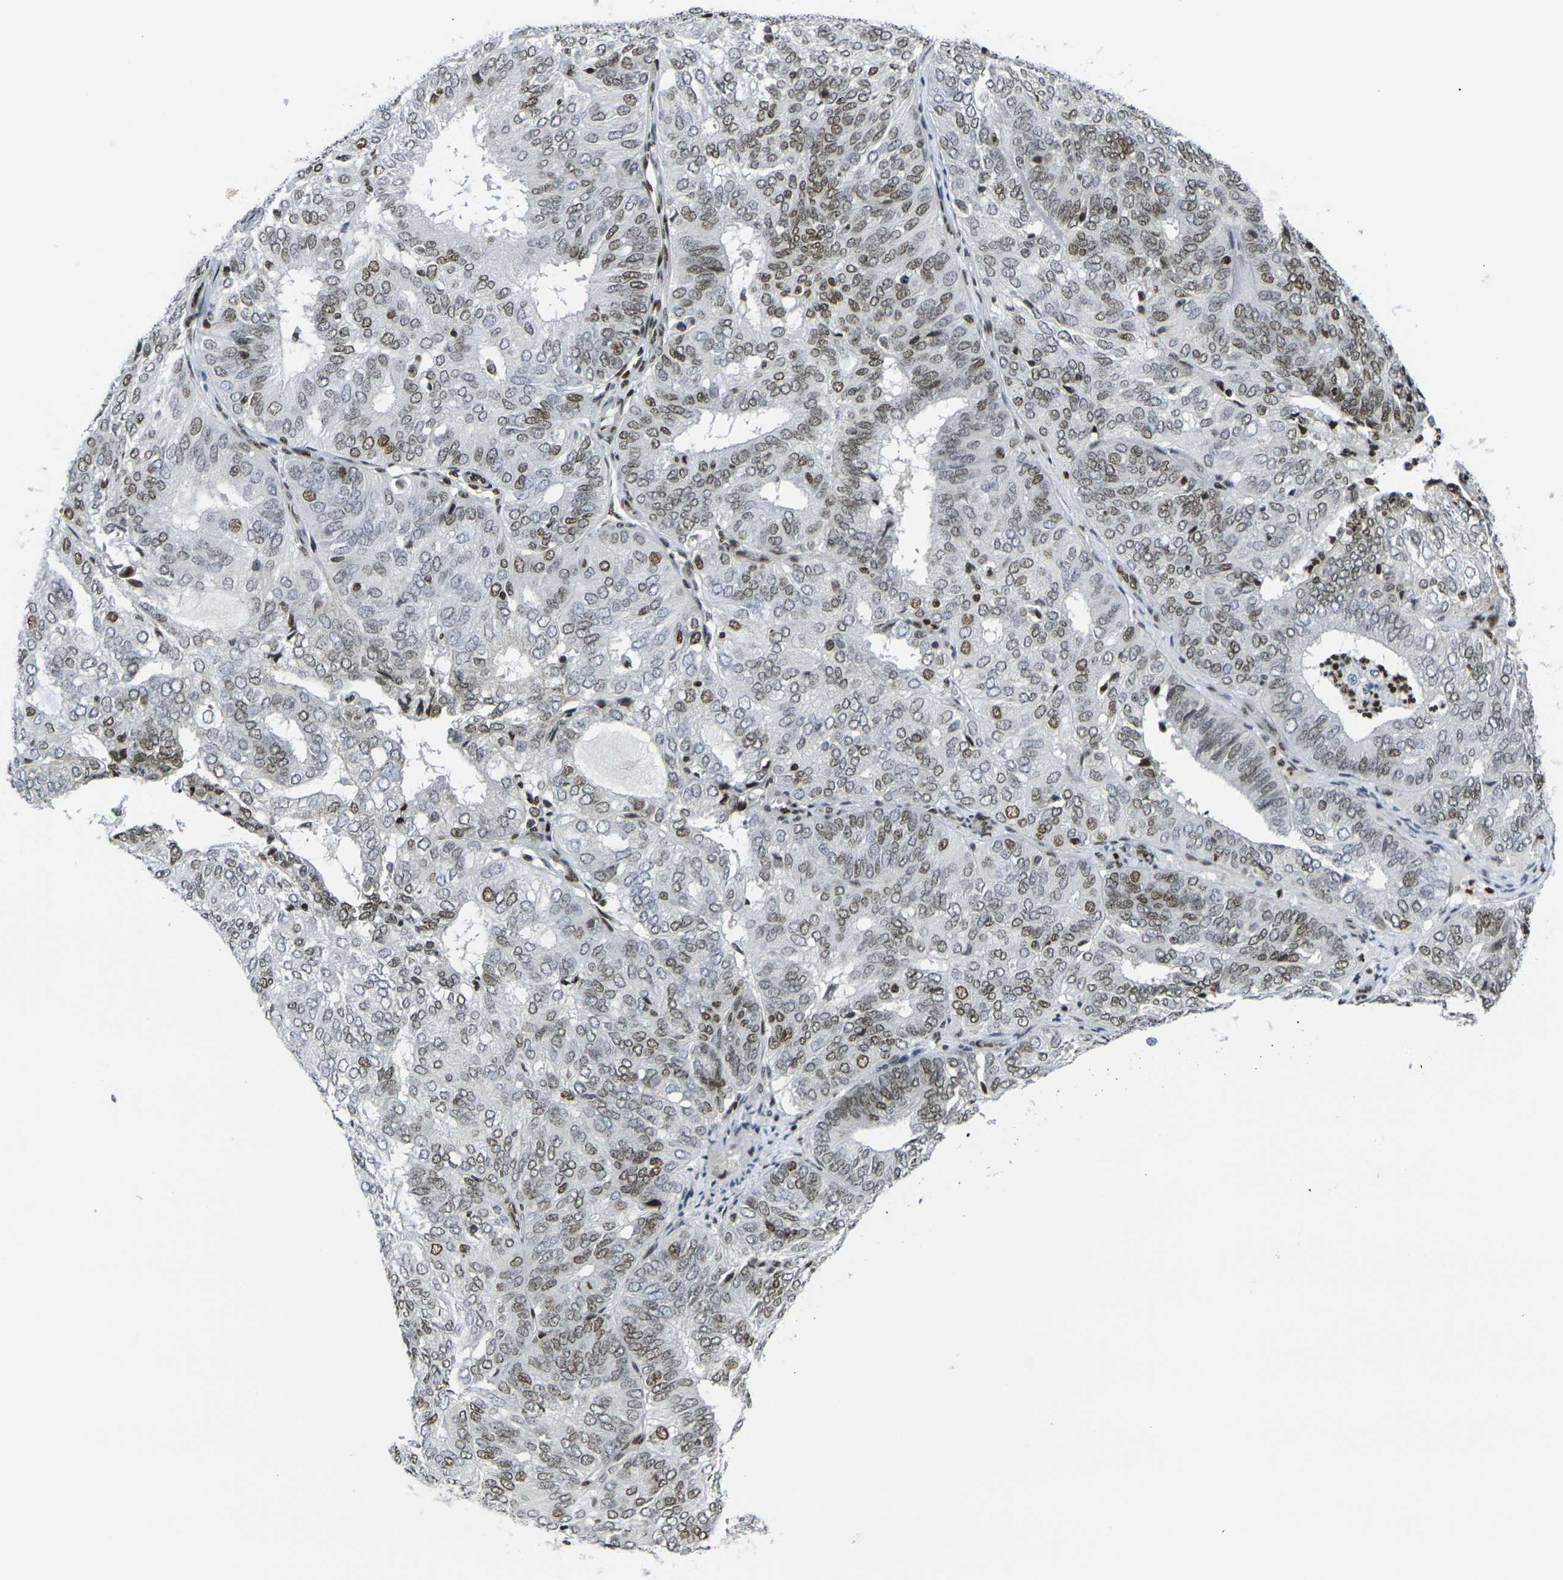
{"staining": {"intensity": "moderate", "quantity": "25%-75%", "location": "nuclear"}, "tissue": "endometrial cancer", "cell_type": "Tumor cells", "image_type": "cancer", "snomed": [{"axis": "morphology", "description": "Adenocarcinoma, NOS"}, {"axis": "topography", "description": "Uterus"}], "caption": "Brown immunohistochemical staining in human endometrial cancer exhibits moderate nuclear expression in approximately 25%-75% of tumor cells.", "gene": "H1-10", "patient": {"sex": "female", "age": 60}}